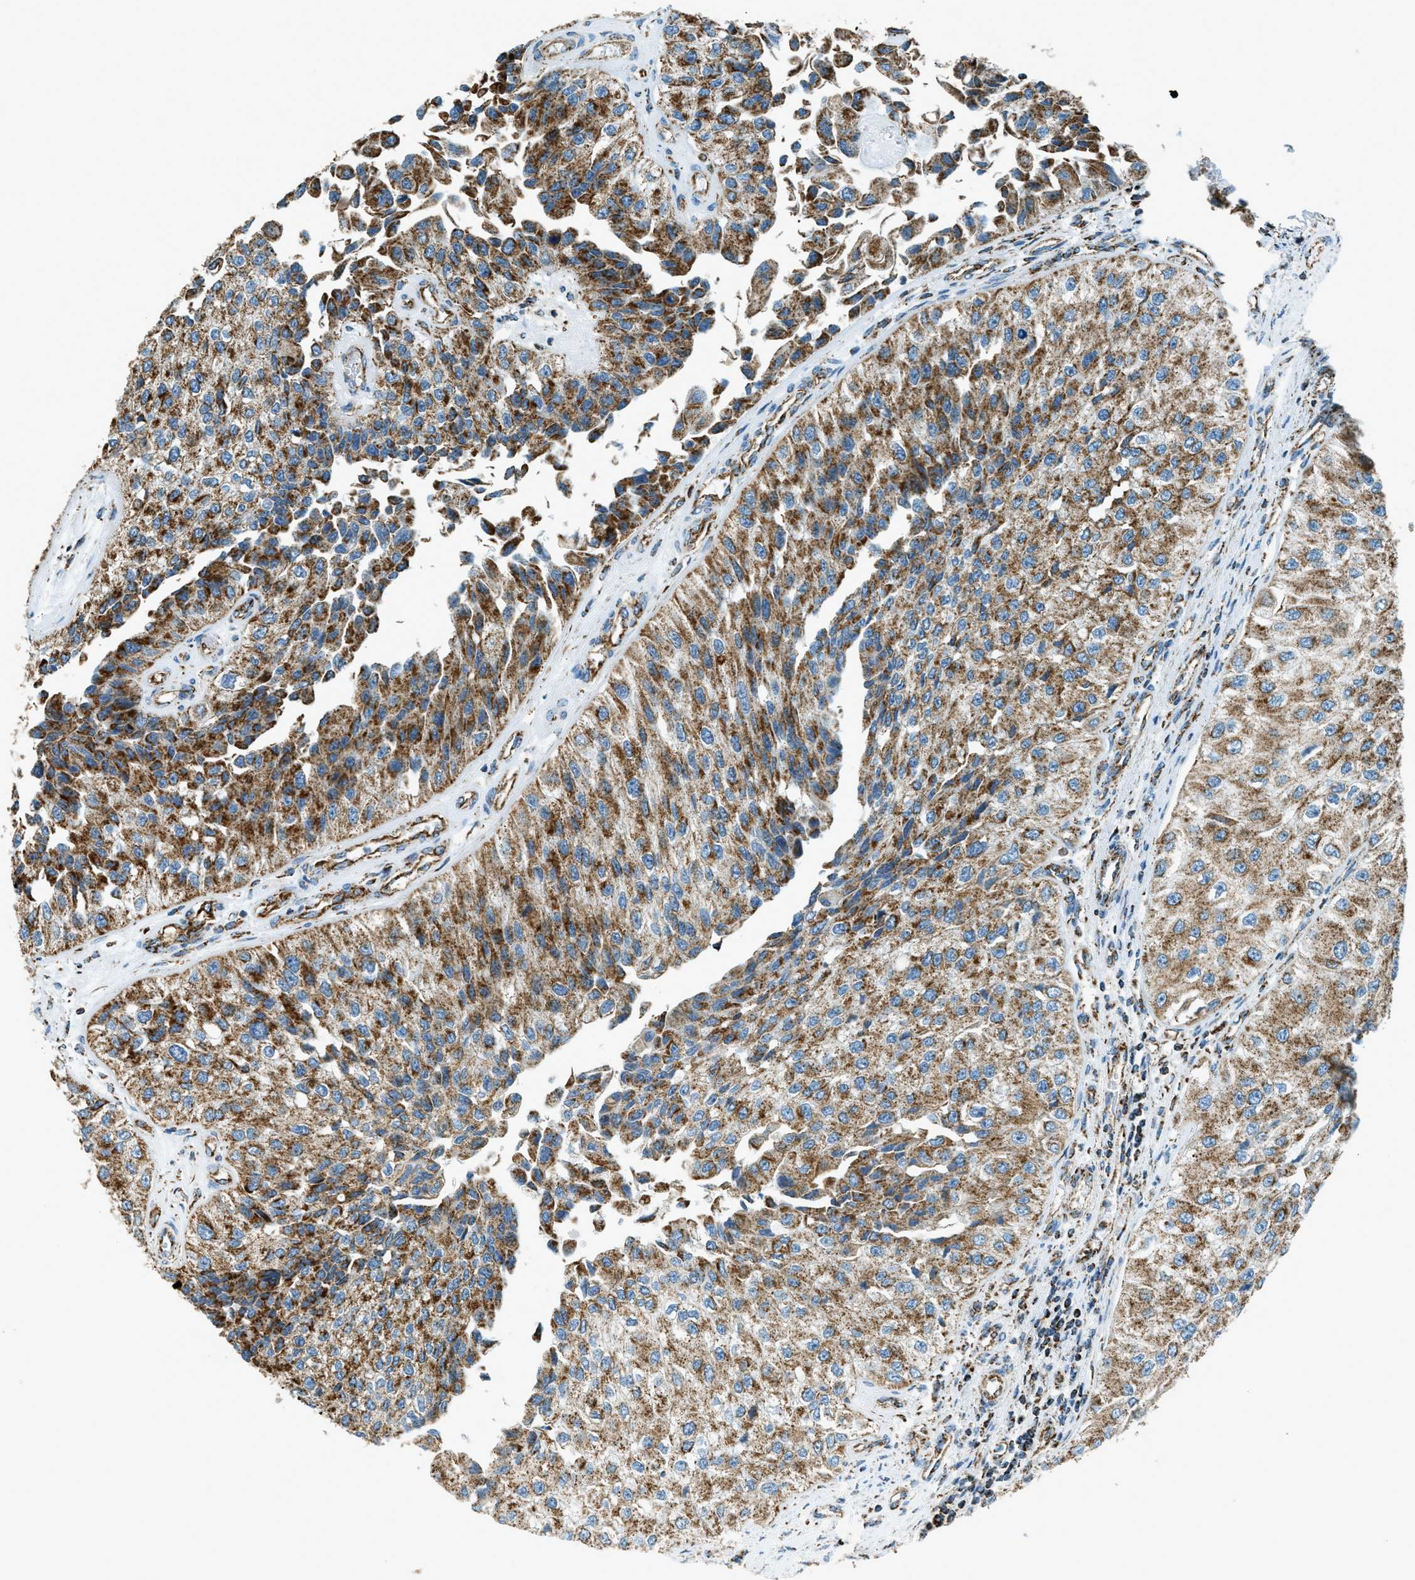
{"staining": {"intensity": "moderate", "quantity": ">75%", "location": "cytoplasmic/membranous"}, "tissue": "urothelial cancer", "cell_type": "Tumor cells", "image_type": "cancer", "snomed": [{"axis": "morphology", "description": "Urothelial carcinoma, High grade"}, {"axis": "topography", "description": "Kidney"}, {"axis": "topography", "description": "Urinary bladder"}], "caption": "High-grade urothelial carcinoma tissue reveals moderate cytoplasmic/membranous positivity in approximately >75% of tumor cells, visualized by immunohistochemistry.", "gene": "CHST15", "patient": {"sex": "male", "age": 77}}